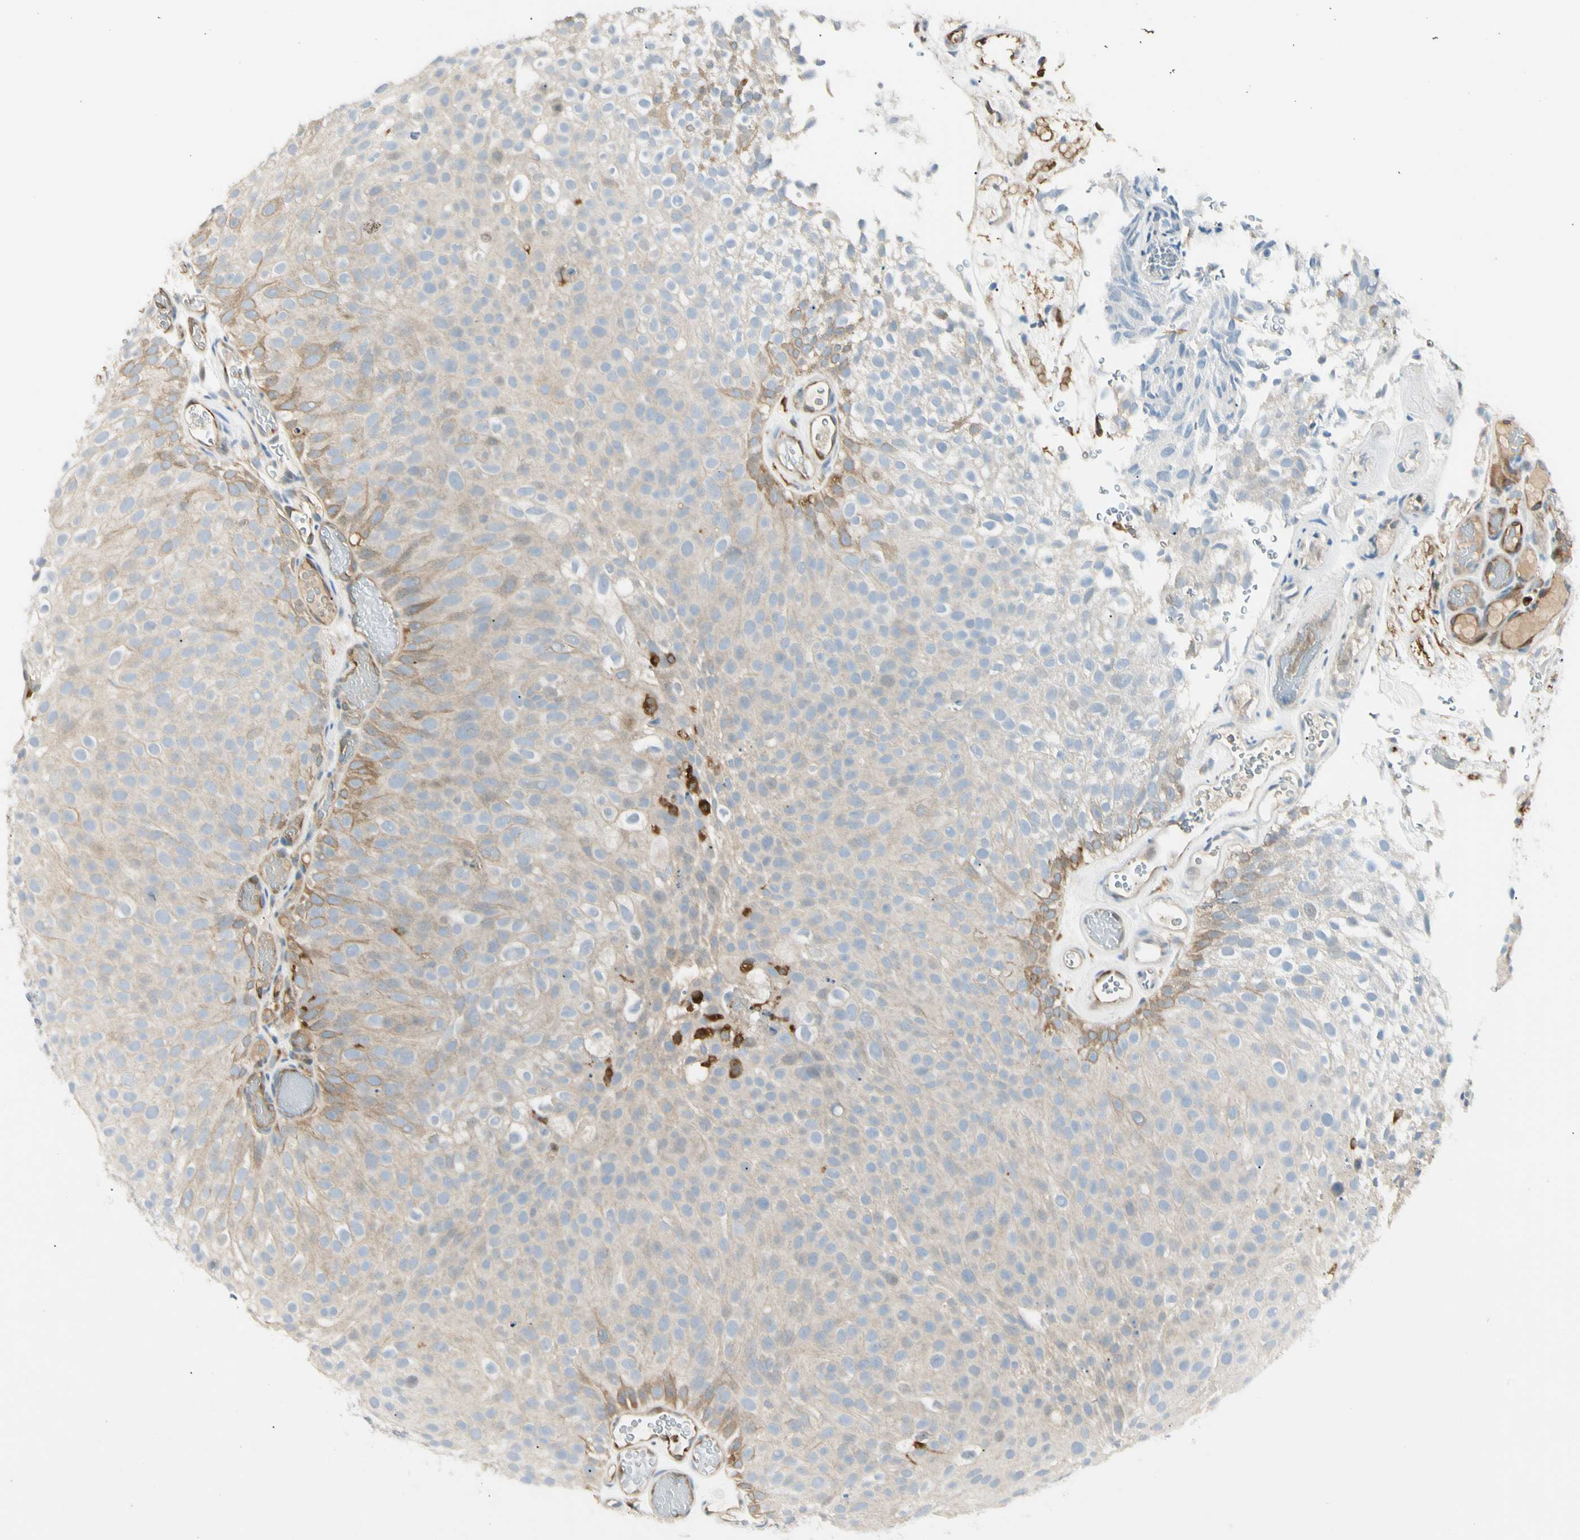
{"staining": {"intensity": "moderate", "quantity": "<25%", "location": "cytoplasmic/membranous"}, "tissue": "urothelial cancer", "cell_type": "Tumor cells", "image_type": "cancer", "snomed": [{"axis": "morphology", "description": "Urothelial carcinoma, Low grade"}, {"axis": "topography", "description": "Urinary bladder"}], "caption": "The photomicrograph exhibits staining of urothelial cancer, revealing moderate cytoplasmic/membranous protein positivity (brown color) within tumor cells.", "gene": "LPCAT2", "patient": {"sex": "male", "age": 78}}